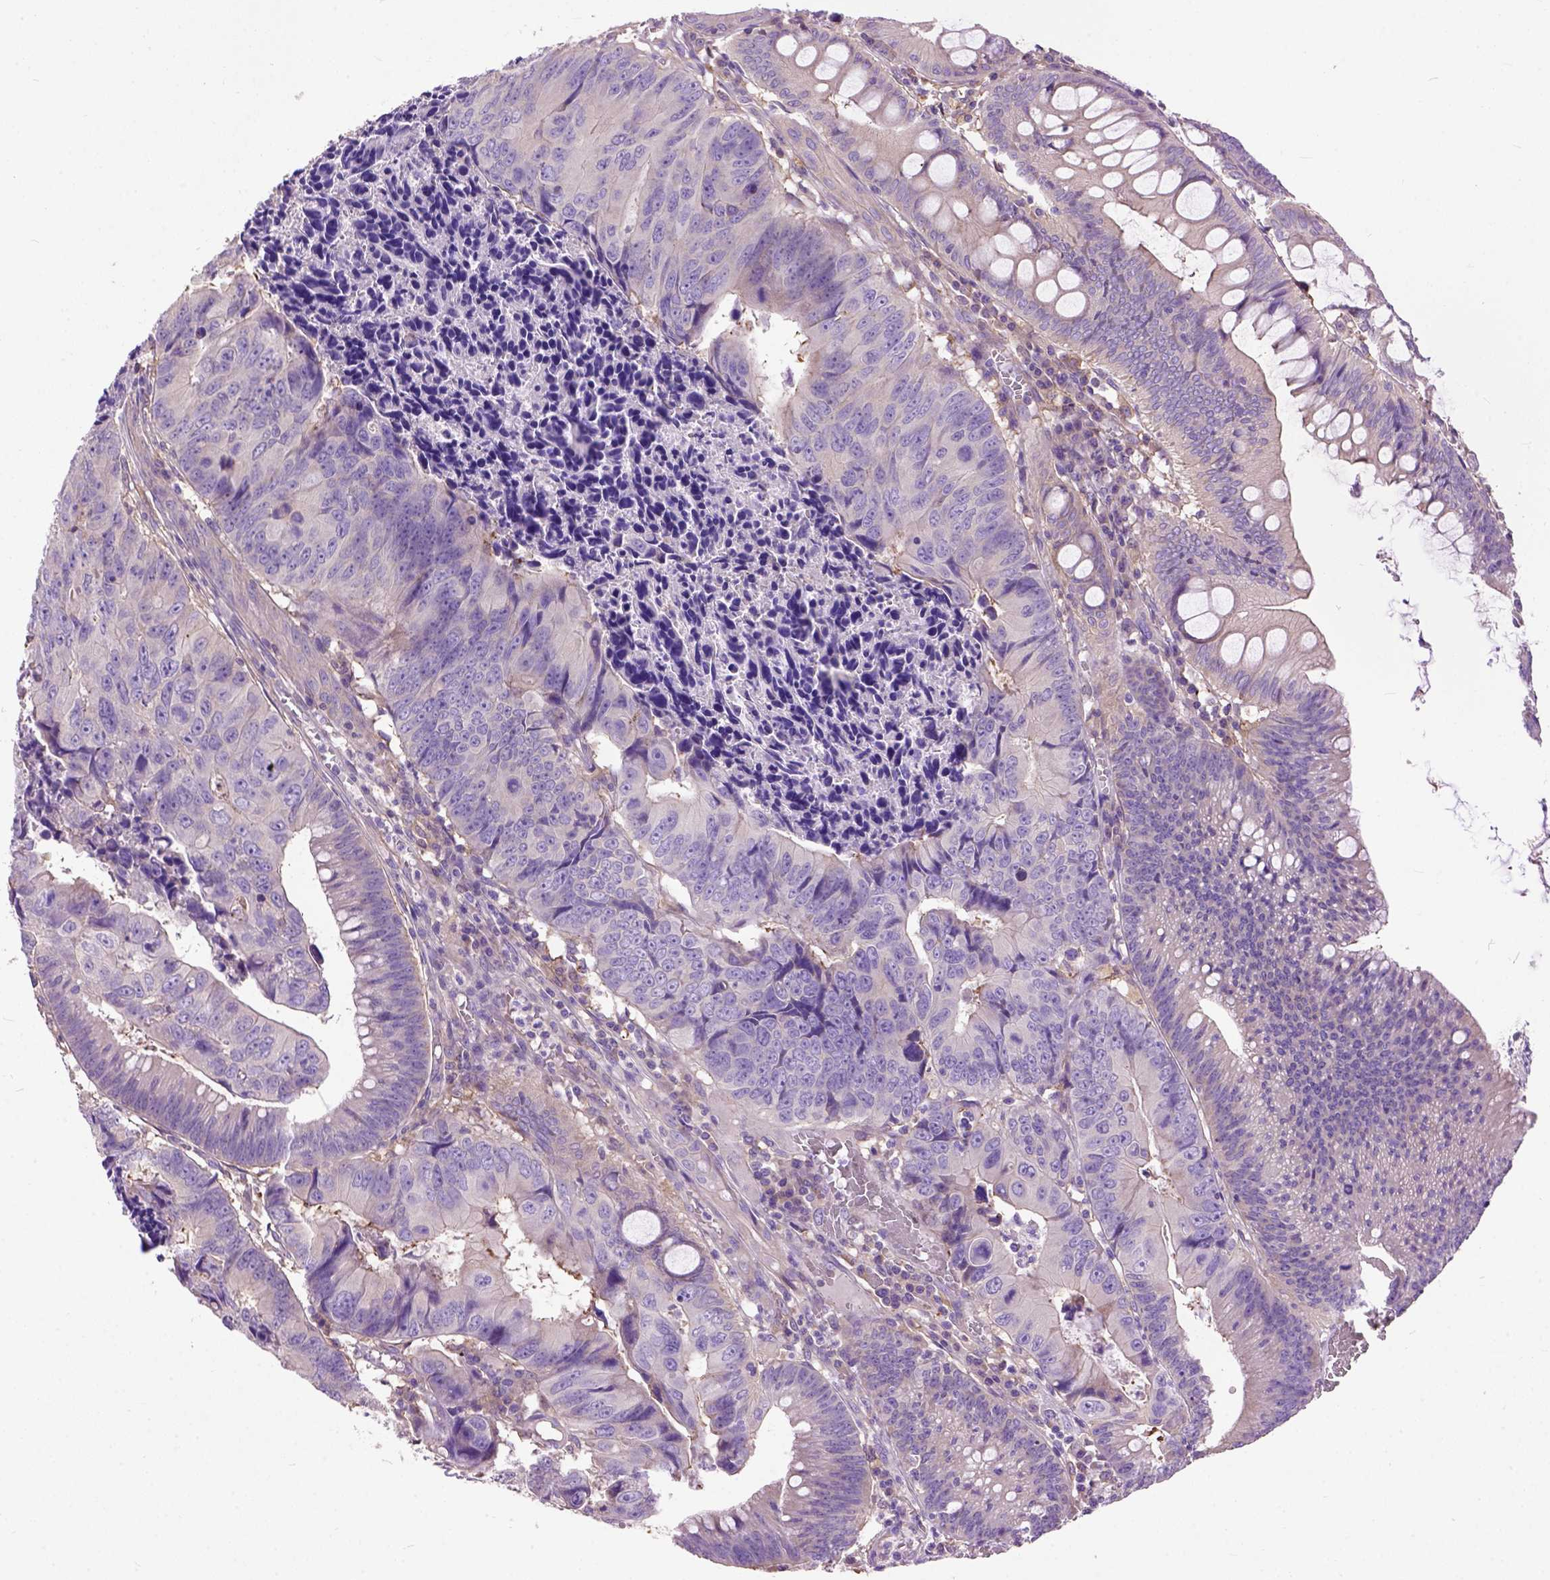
{"staining": {"intensity": "negative", "quantity": "none", "location": "none"}, "tissue": "colorectal cancer", "cell_type": "Tumor cells", "image_type": "cancer", "snomed": [{"axis": "morphology", "description": "Adenocarcinoma, NOS"}, {"axis": "topography", "description": "Colon"}], "caption": "IHC of colorectal cancer reveals no expression in tumor cells.", "gene": "SEMA4F", "patient": {"sex": "female", "age": 87}}